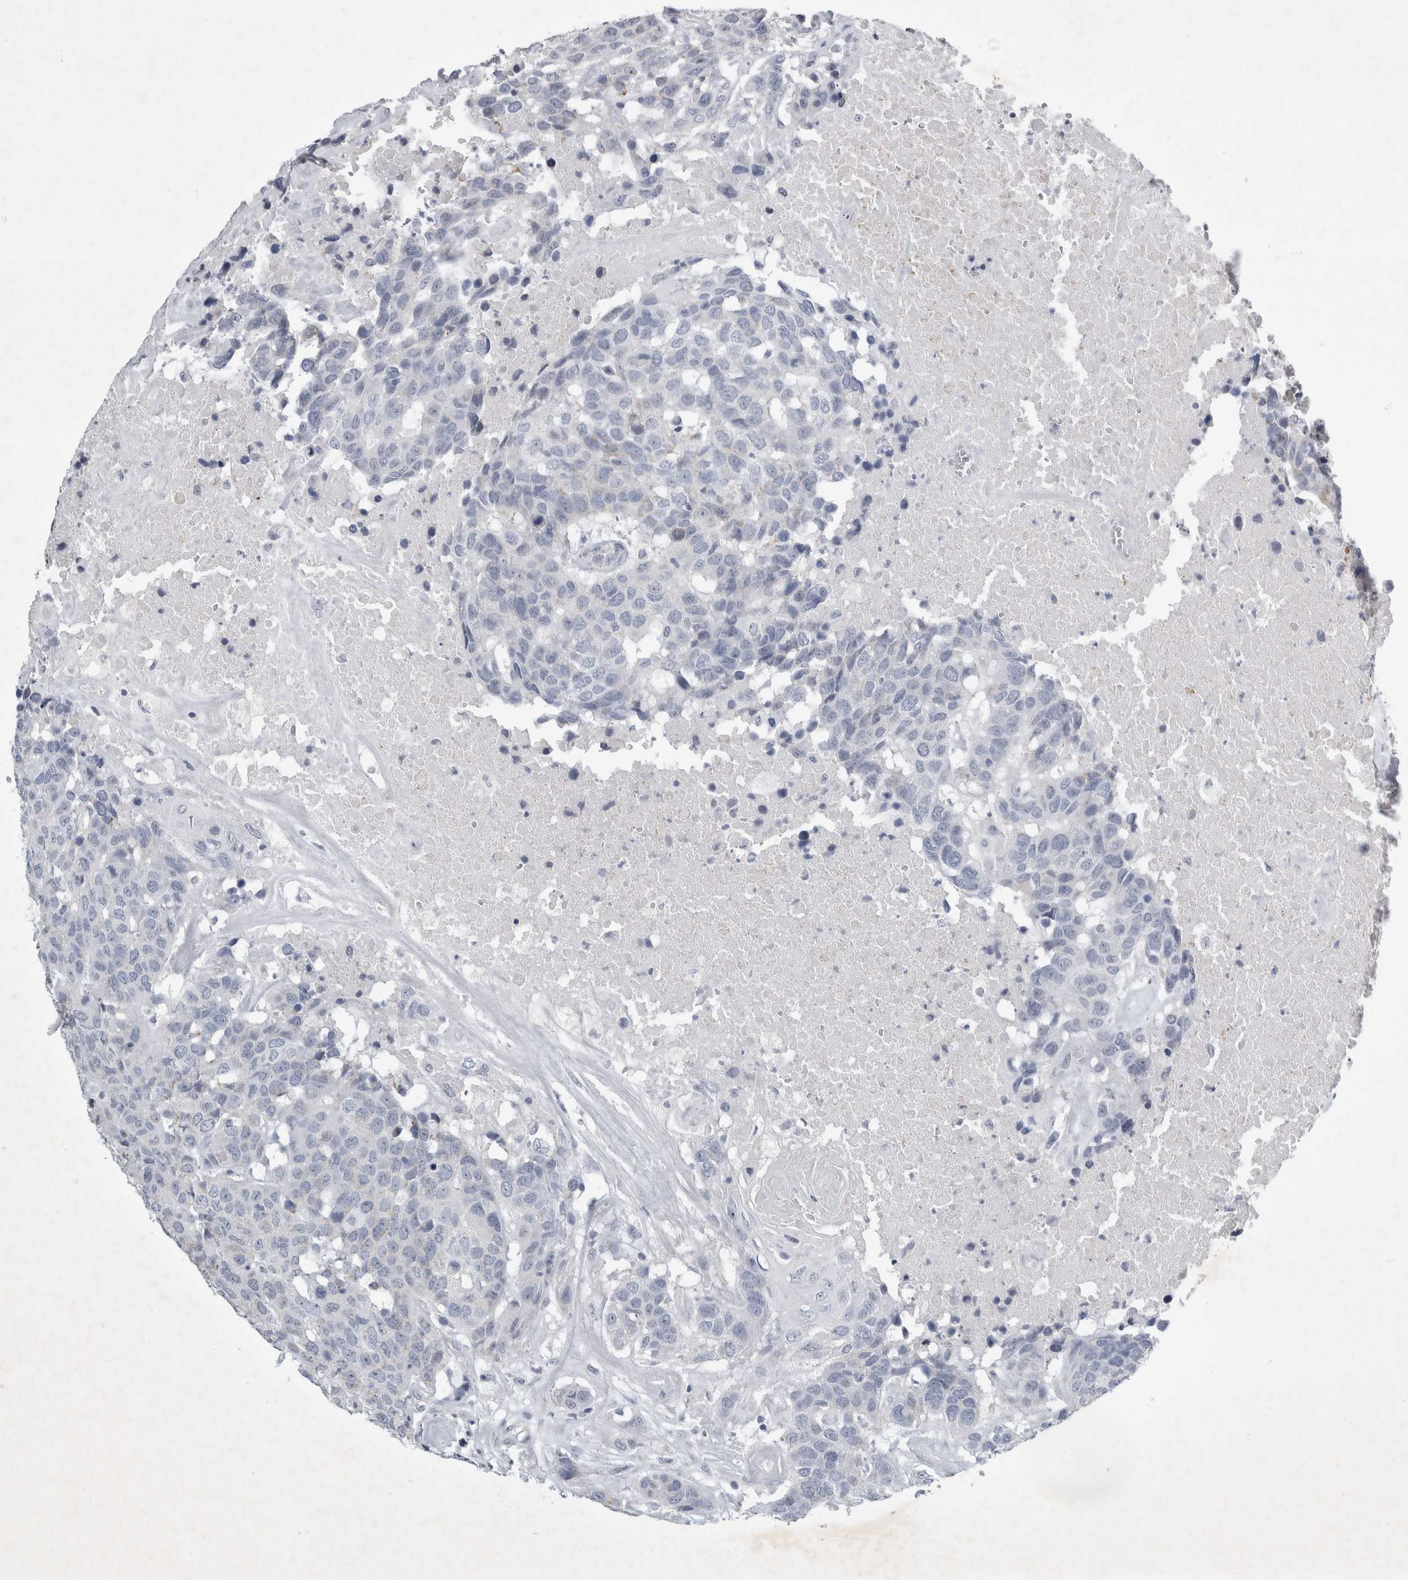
{"staining": {"intensity": "negative", "quantity": "none", "location": "none"}, "tissue": "head and neck cancer", "cell_type": "Tumor cells", "image_type": "cancer", "snomed": [{"axis": "morphology", "description": "Squamous cell carcinoma, NOS"}, {"axis": "topography", "description": "Head-Neck"}], "caption": "Image shows no significant protein staining in tumor cells of head and neck squamous cell carcinoma. Nuclei are stained in blue.", "gene": "FXYD7", "patient": {"sex": "male", "age": 66}}